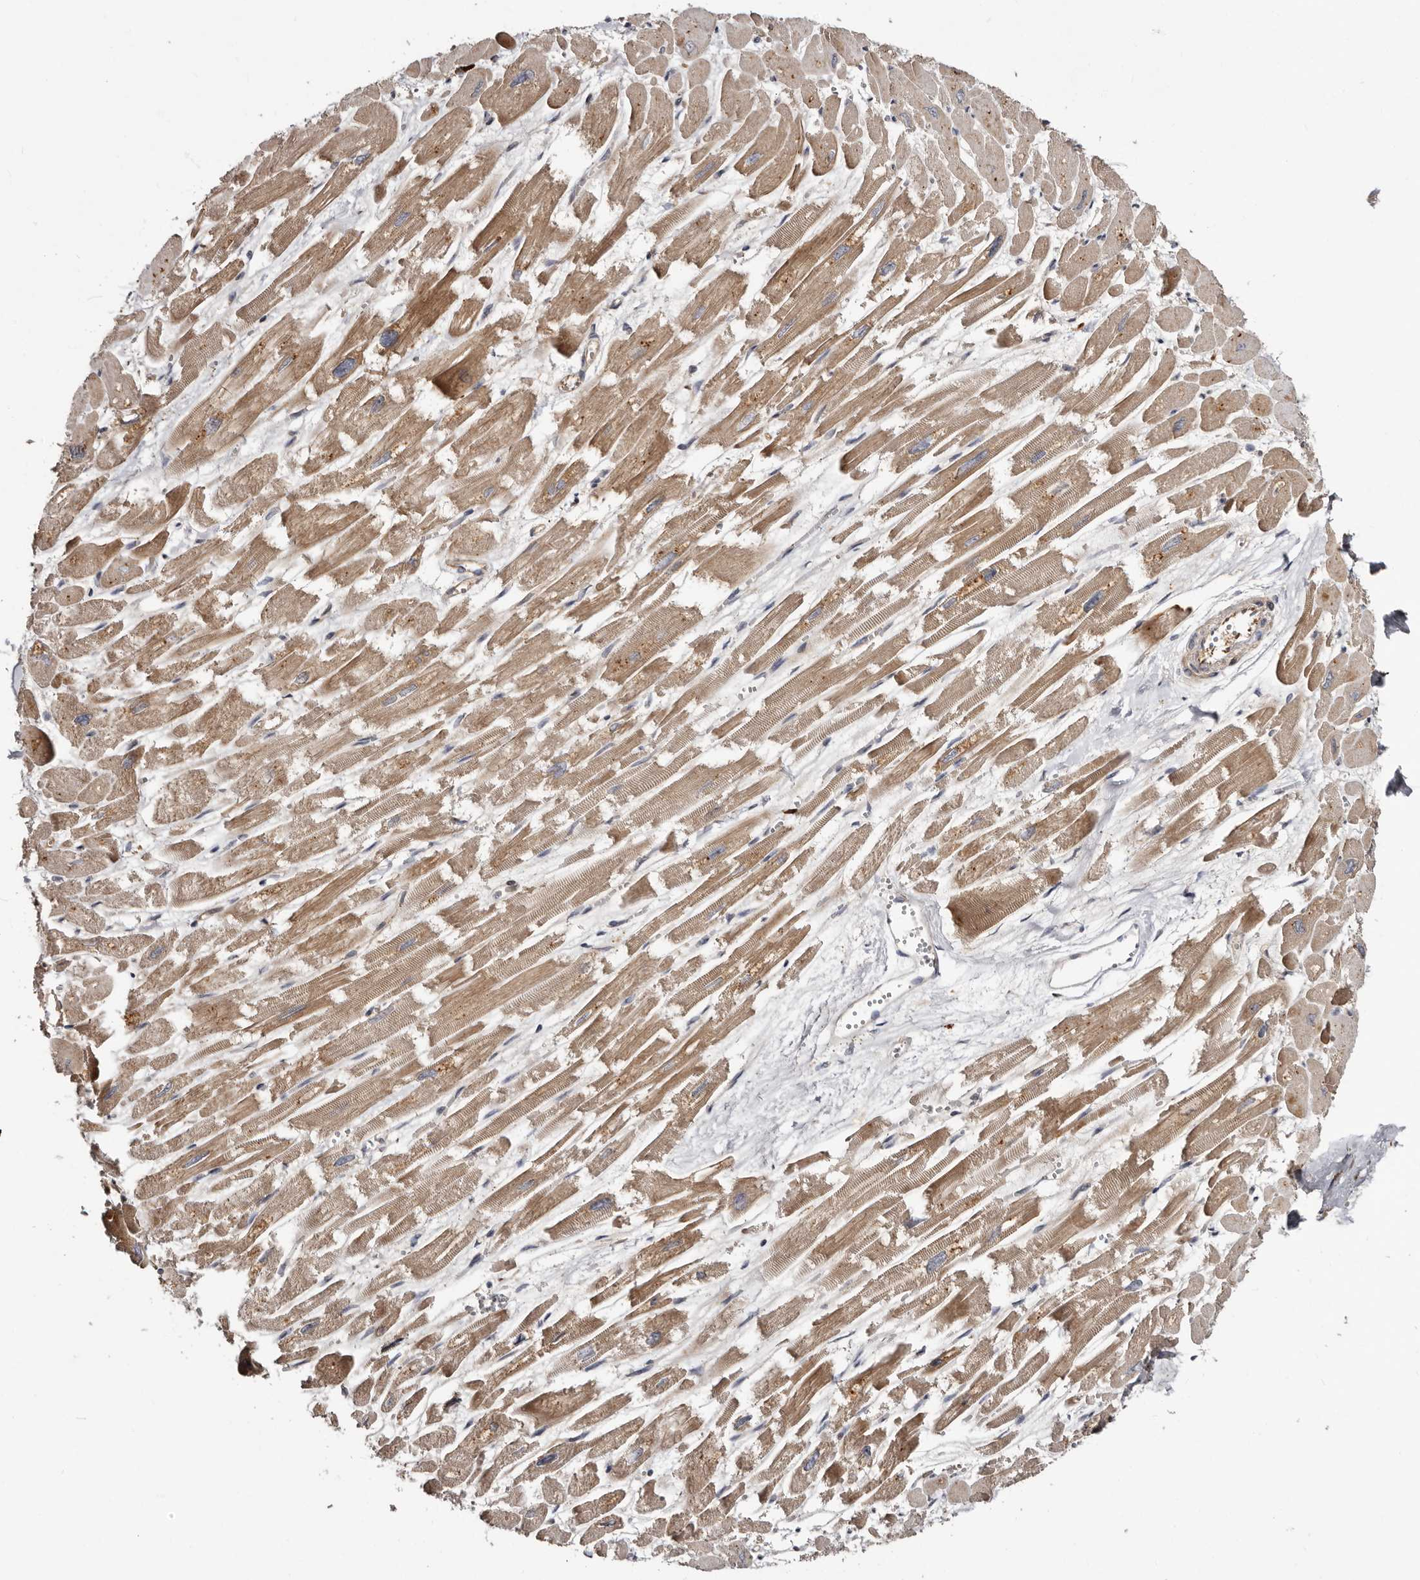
{"staining": {"intensity": "moderate", "quantity": ">75%", "location": "cytoplasmic/membranous"}, "tissue": "heart muscle", "cell_type": "Cardiomyocytes", "image_type": "normal", "snomed": [{"axis": "morphology", "description": "Normal tissue, NOS"}, {"axis": "topography", "description": "Heart"}], "caption": "DAB (3,3'-diaminobenzidine) immunohistochemical staining of normal human heart muscle shows moderate cytoplasmic/membranous protein expression in approximately >75% of cardiomyocytes.", "gene": "TBC1D22B", "patient": {"sex": "male", "age": 54}}